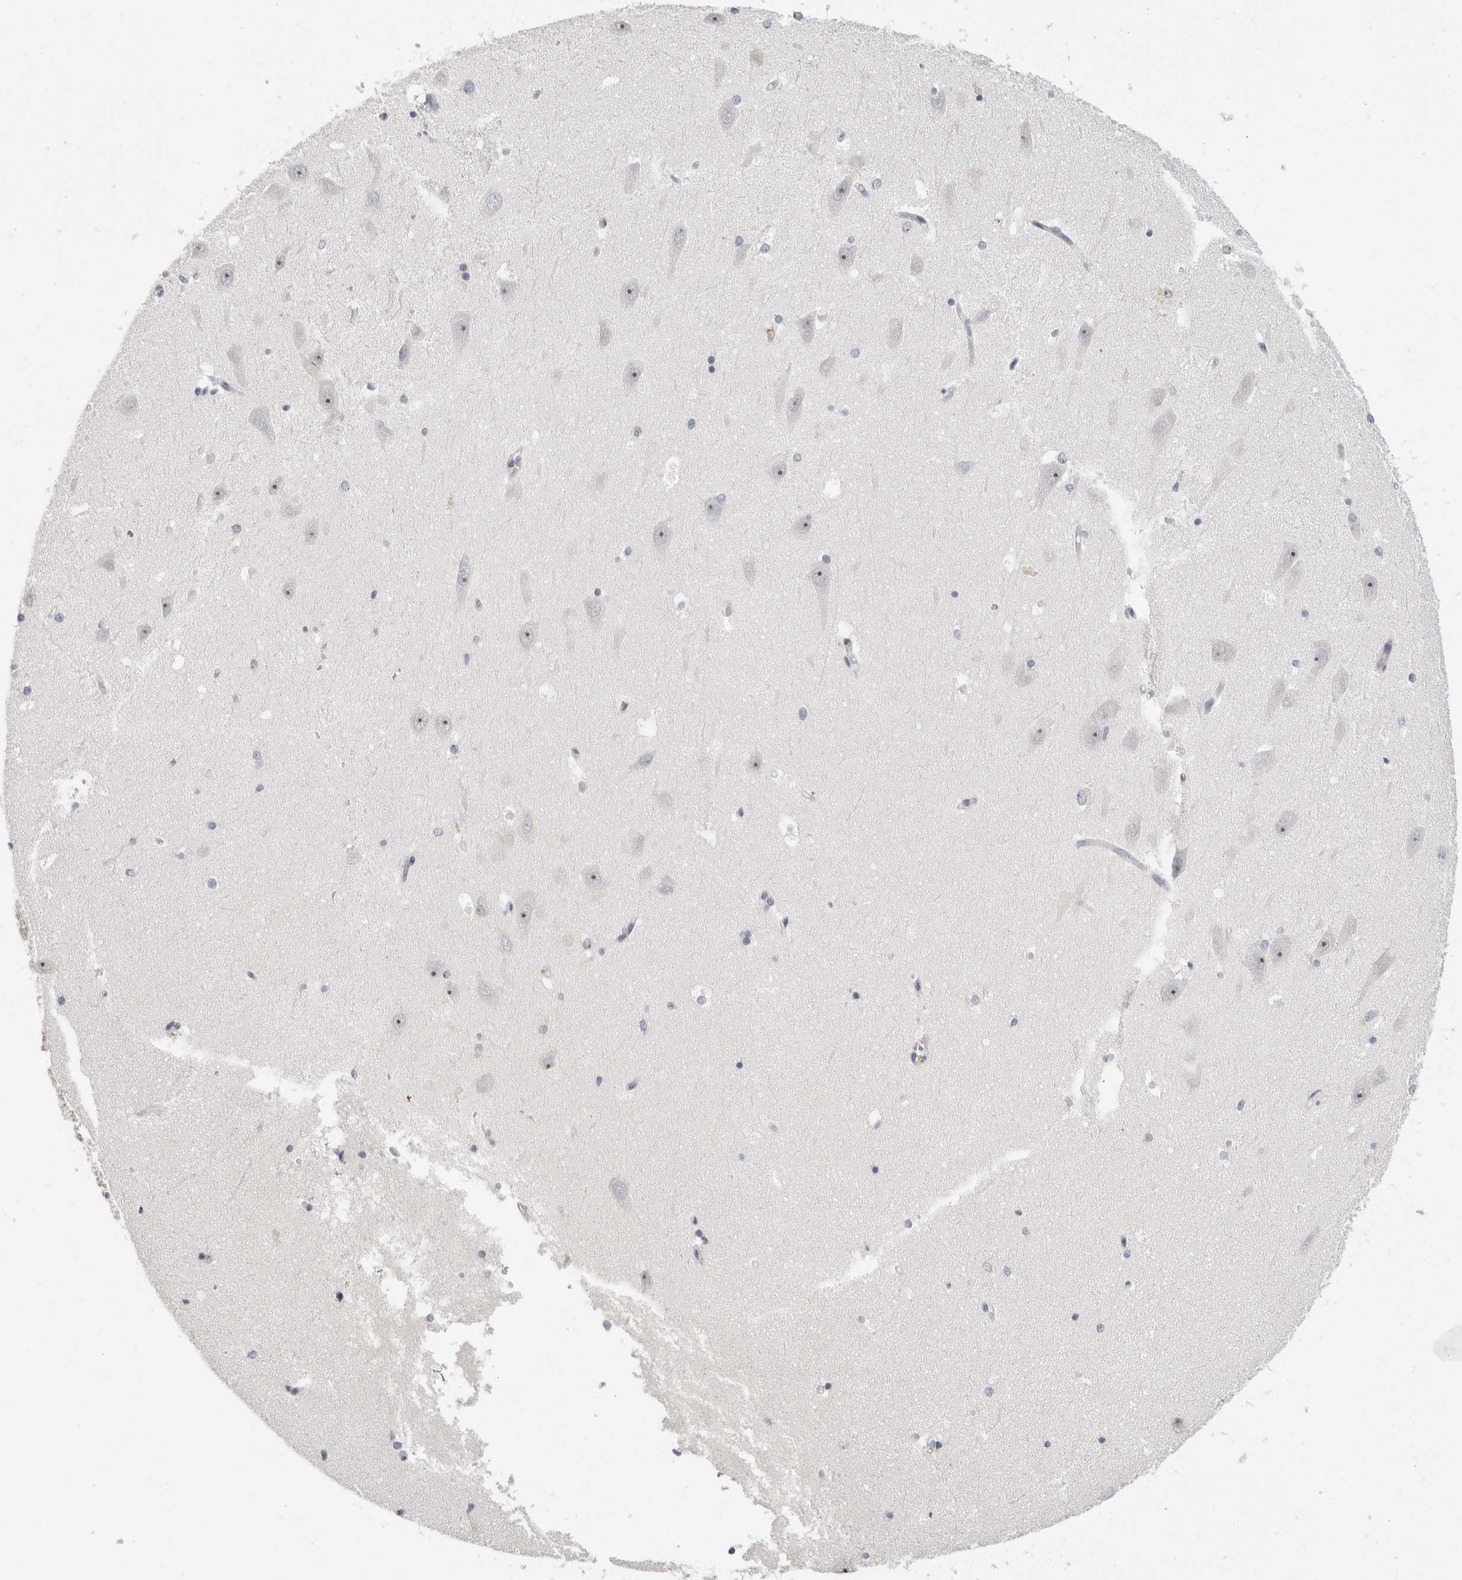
{"staining": {"intensity": "negative", "quantity": "none", "location": "none"}, "tissue": "hippocampus", "cell_type": "Glial cells", "image_type": "normal", "snomed": [{"axis": "morphology", "description": "Normal tissue, NOS"}, {"axis": "topography", "description": "Hippocampus"}], "caption": "A photomicrograph of hippocampus stained for a protein reveals no brown staining in glial cells. (DAB (3,3'-diaminobenzidine) IHC visualized using brightfield microscopy, high magnification).", "gene": "STK31", "patient": {"sex": "male", "age": 45}}